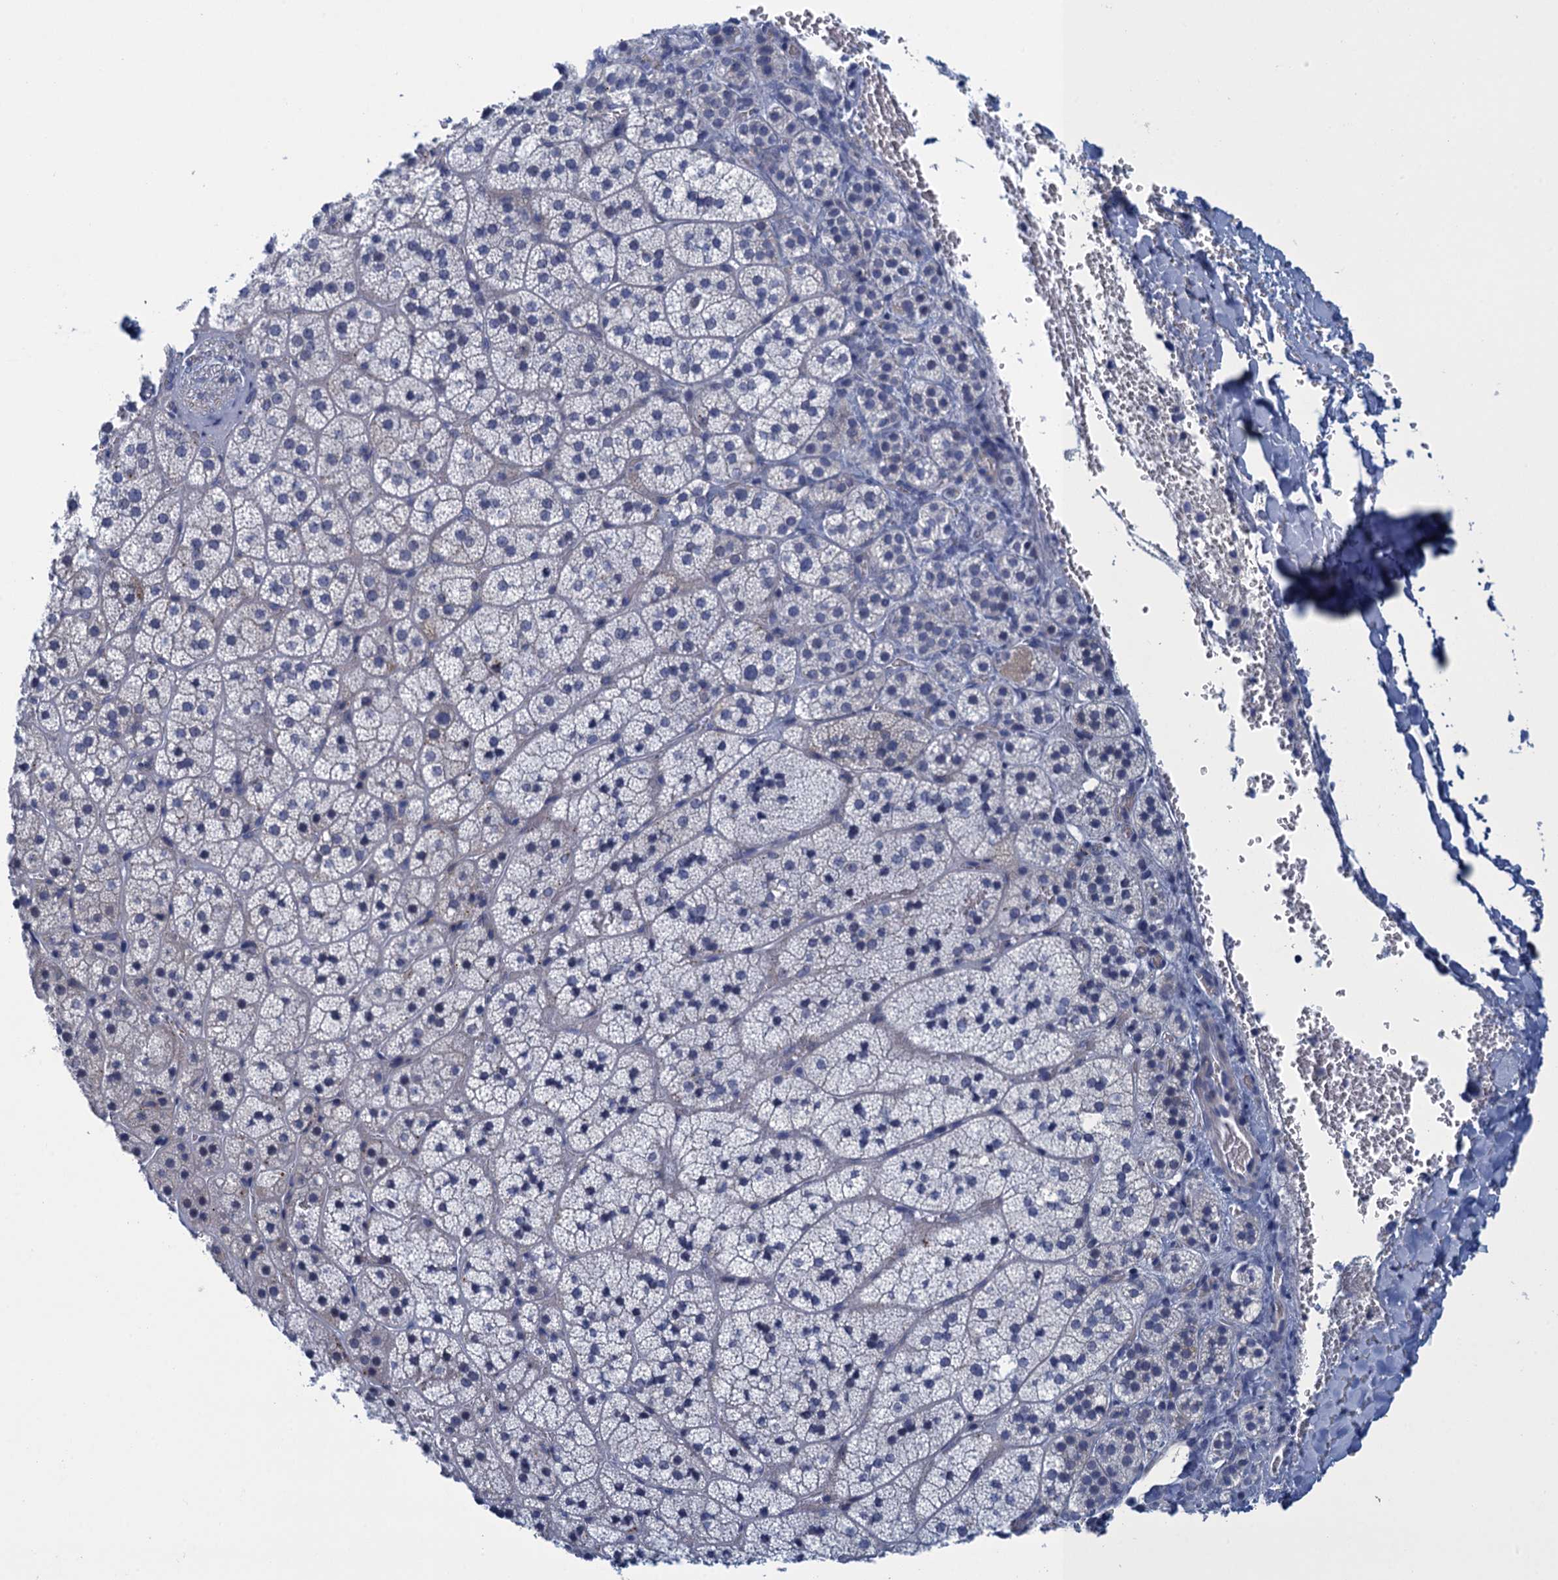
{"staining": {"intensity": "negative", "quantity": "none", "location": "none"}, "tissue": "adrenal gland", "cell_type": "Glandular cells", "image_type": "normal", "snomed": [{"axis": "morphology", "description": "Normal tissue, NOS"}, {"axis": "topography", "description": "Adrenal gland"}], "caption": "Immunohistochemical staining of benign adrenal gland reveals no significant staining in glandular cells.", "gene": "SCEL", "patient": {"sex": "female", "age": 44}}